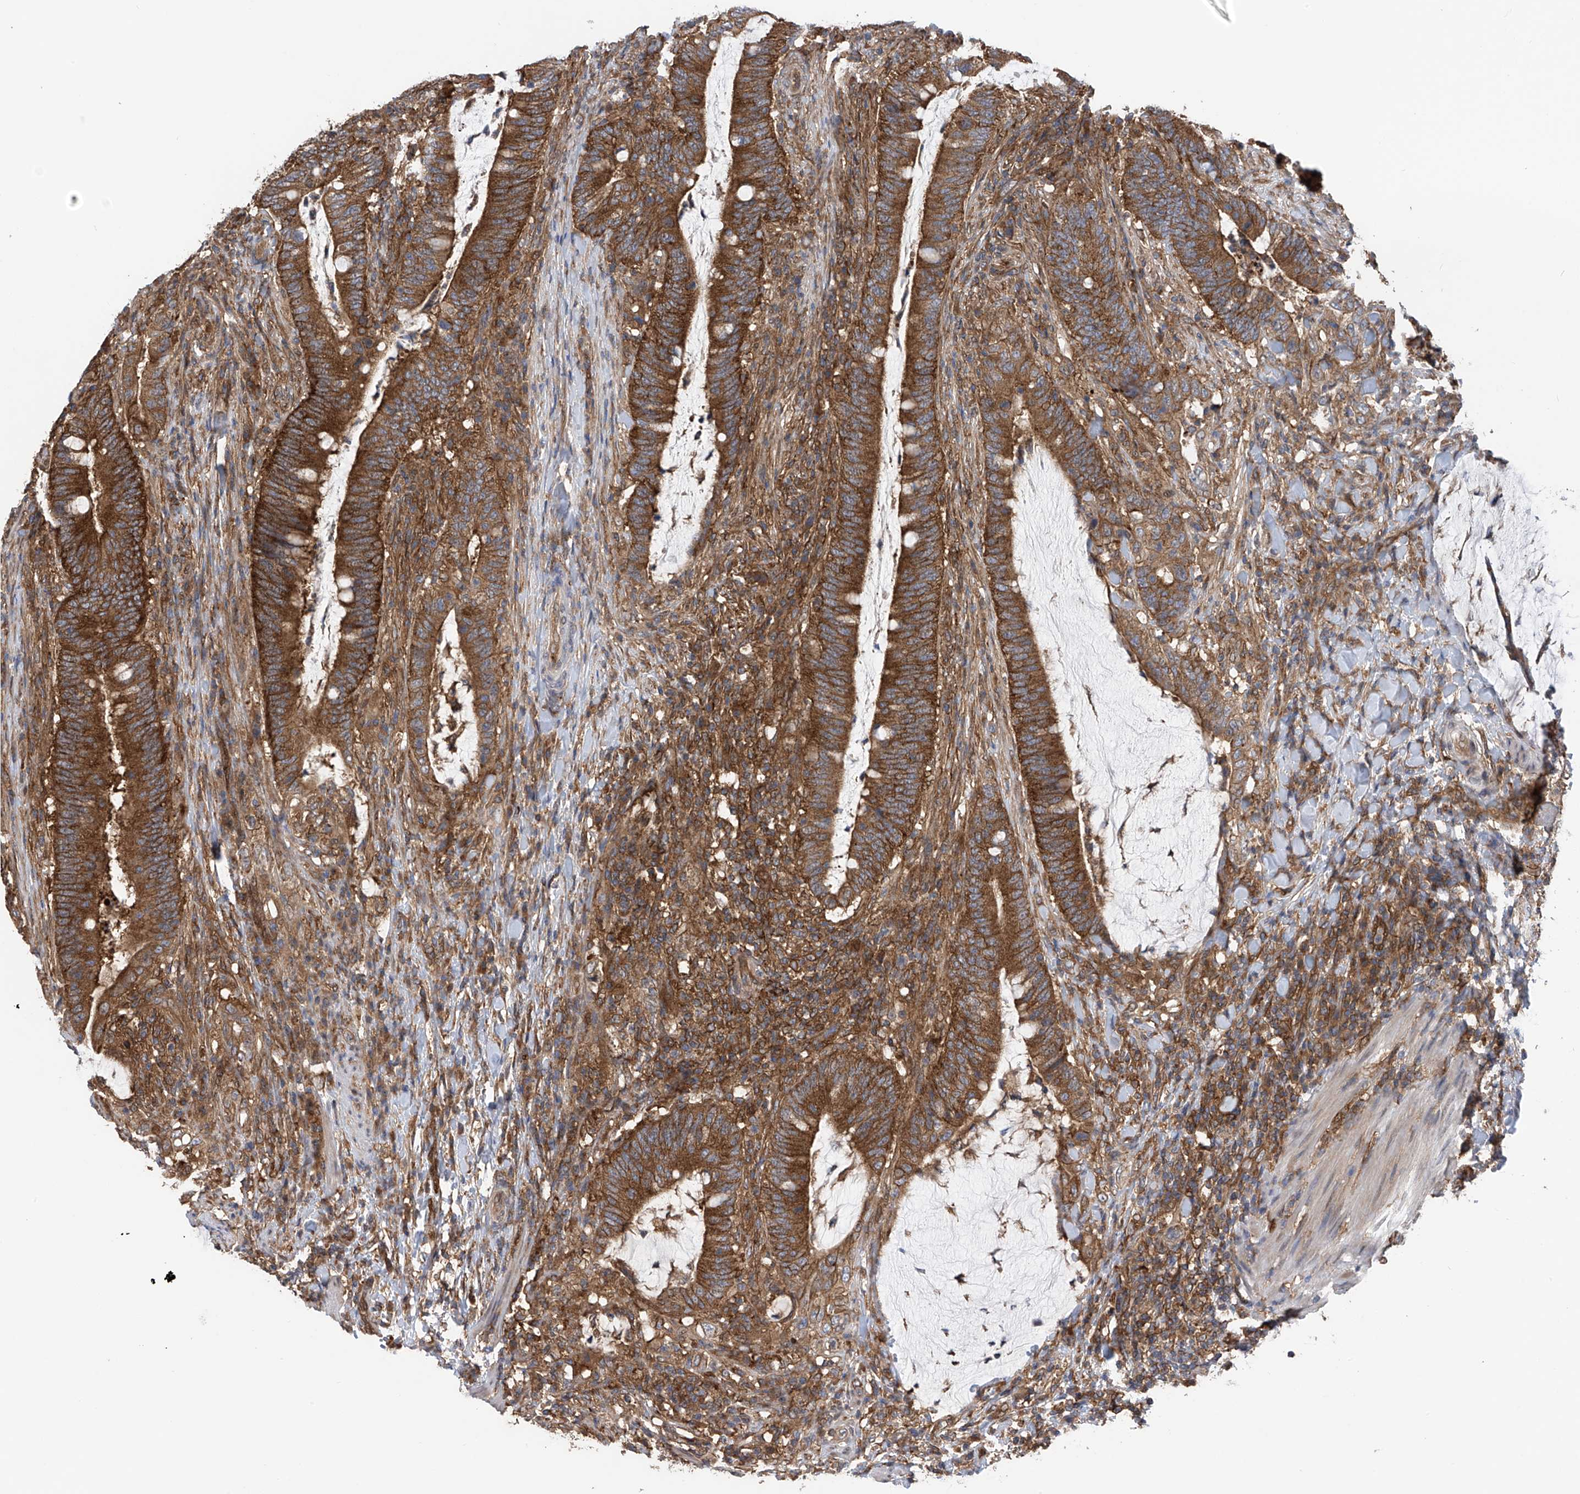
{"staining": {"intensity": "strong", "quantity": ">75%", "location": "cytoplasmic/membranous"}, "tissue": "colorectal cancer", "cell_type": "Tumor cells", "image_type": "cancer", "snomed": [{"axis": "morphology", "description": "Adenocarcinoma, NOS"}, {"axis": "topography", "description": "Colon"}], "caption": "Adenocarcinoma (colorectal) was stained to show a protein in brown. There is high levels of strong cytoplasmic/membranous positivity in about >75% of tumor cells. The staining is performed using DAB brown chromogen to label protein expression. The nuclei are counter-stained blue using hematoxylin.", "gene": "CHPF", "patient": {"sex": "female", "age": 66}}